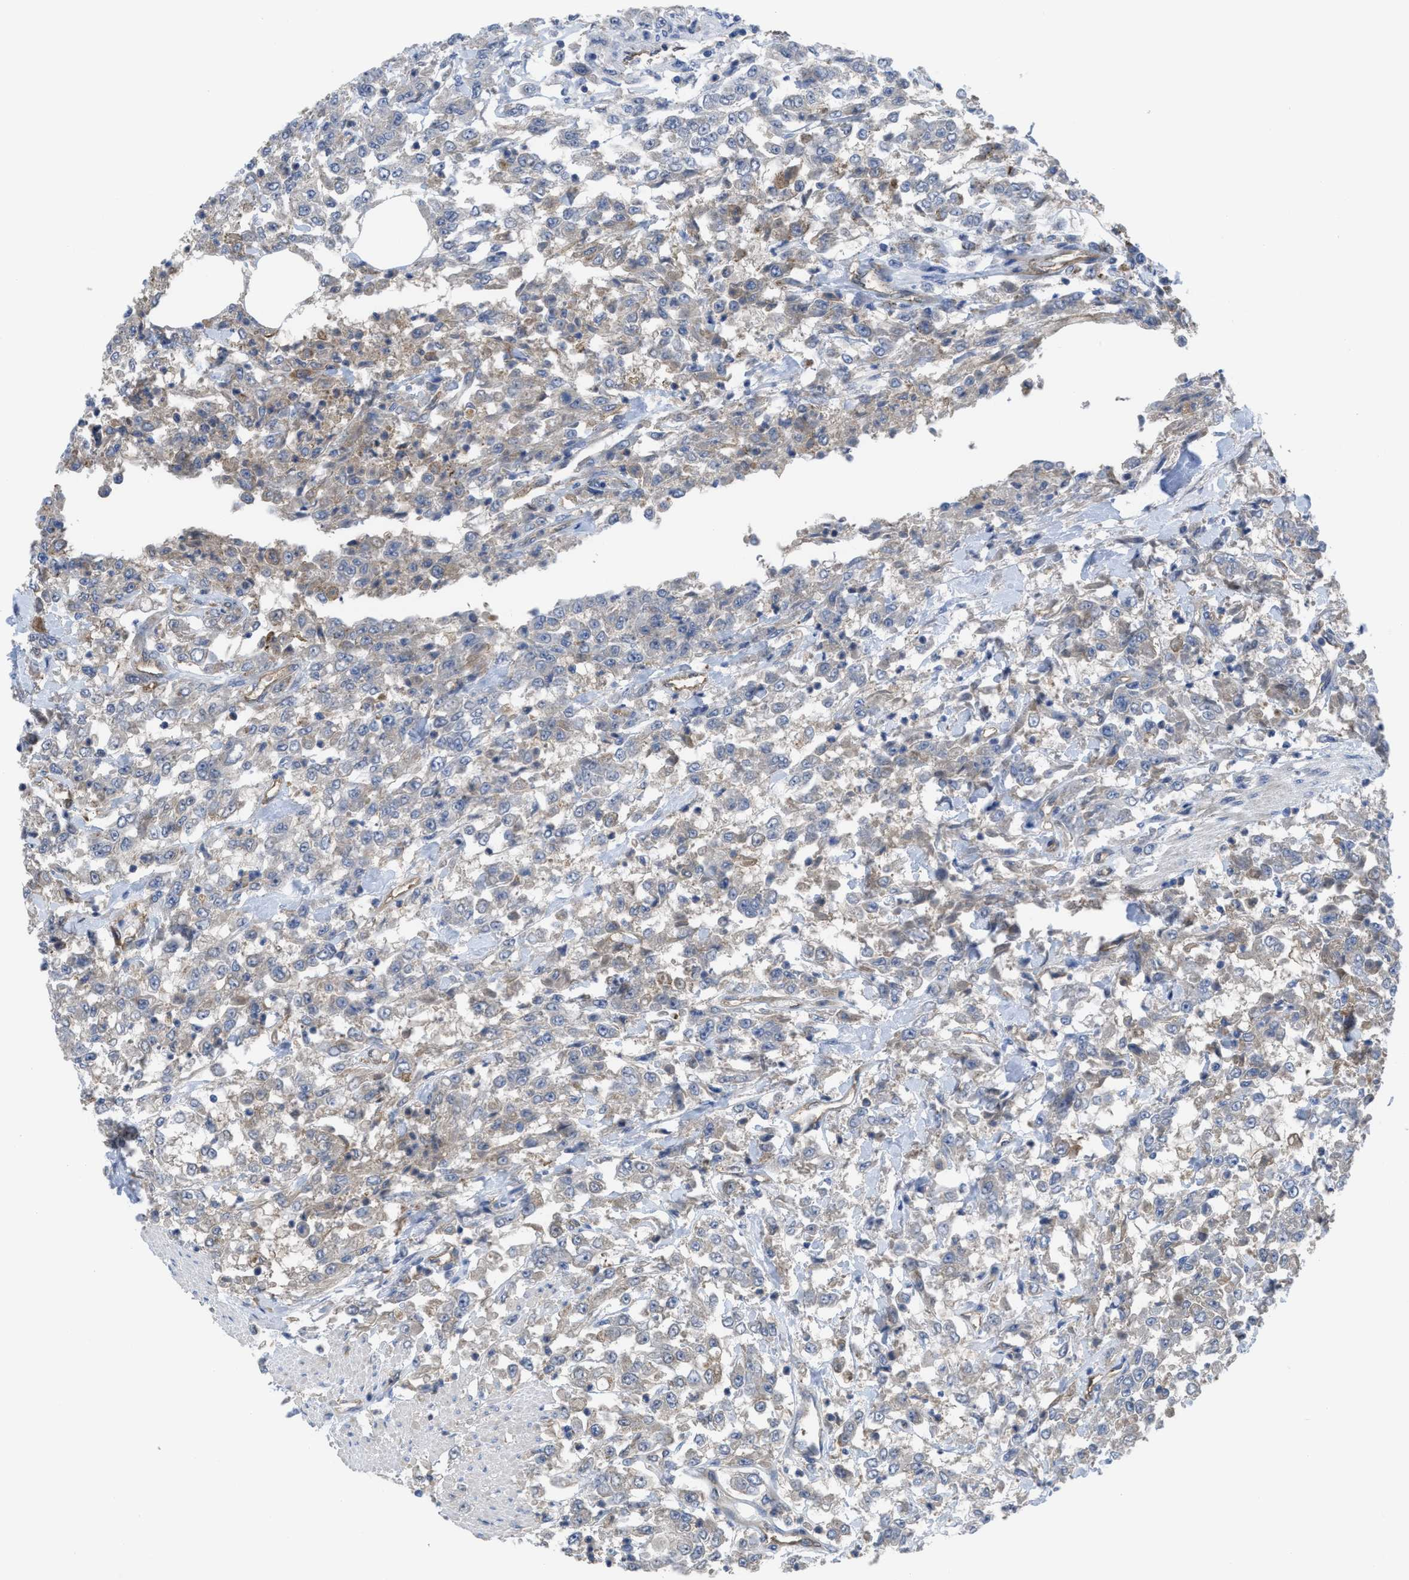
{"staining": {"intensity": "negative", "quantity": "none", "location": "none"}, "tissue": "urothelial cancer", "cell_type": "Tumor cells", "image_type": "cancer", "snomed": [{"axis": "morphology", "description": "Urothelial carcinoma, High grade"}, {"axis": "topography", "description": "Urinary bladder"}], "caption": "Image shows no protein expression in tumor cells of high-grade urothelial carcinoma tissue.", "gene": "LDAF1", "patient": {"sex": "male", "age": 46}}